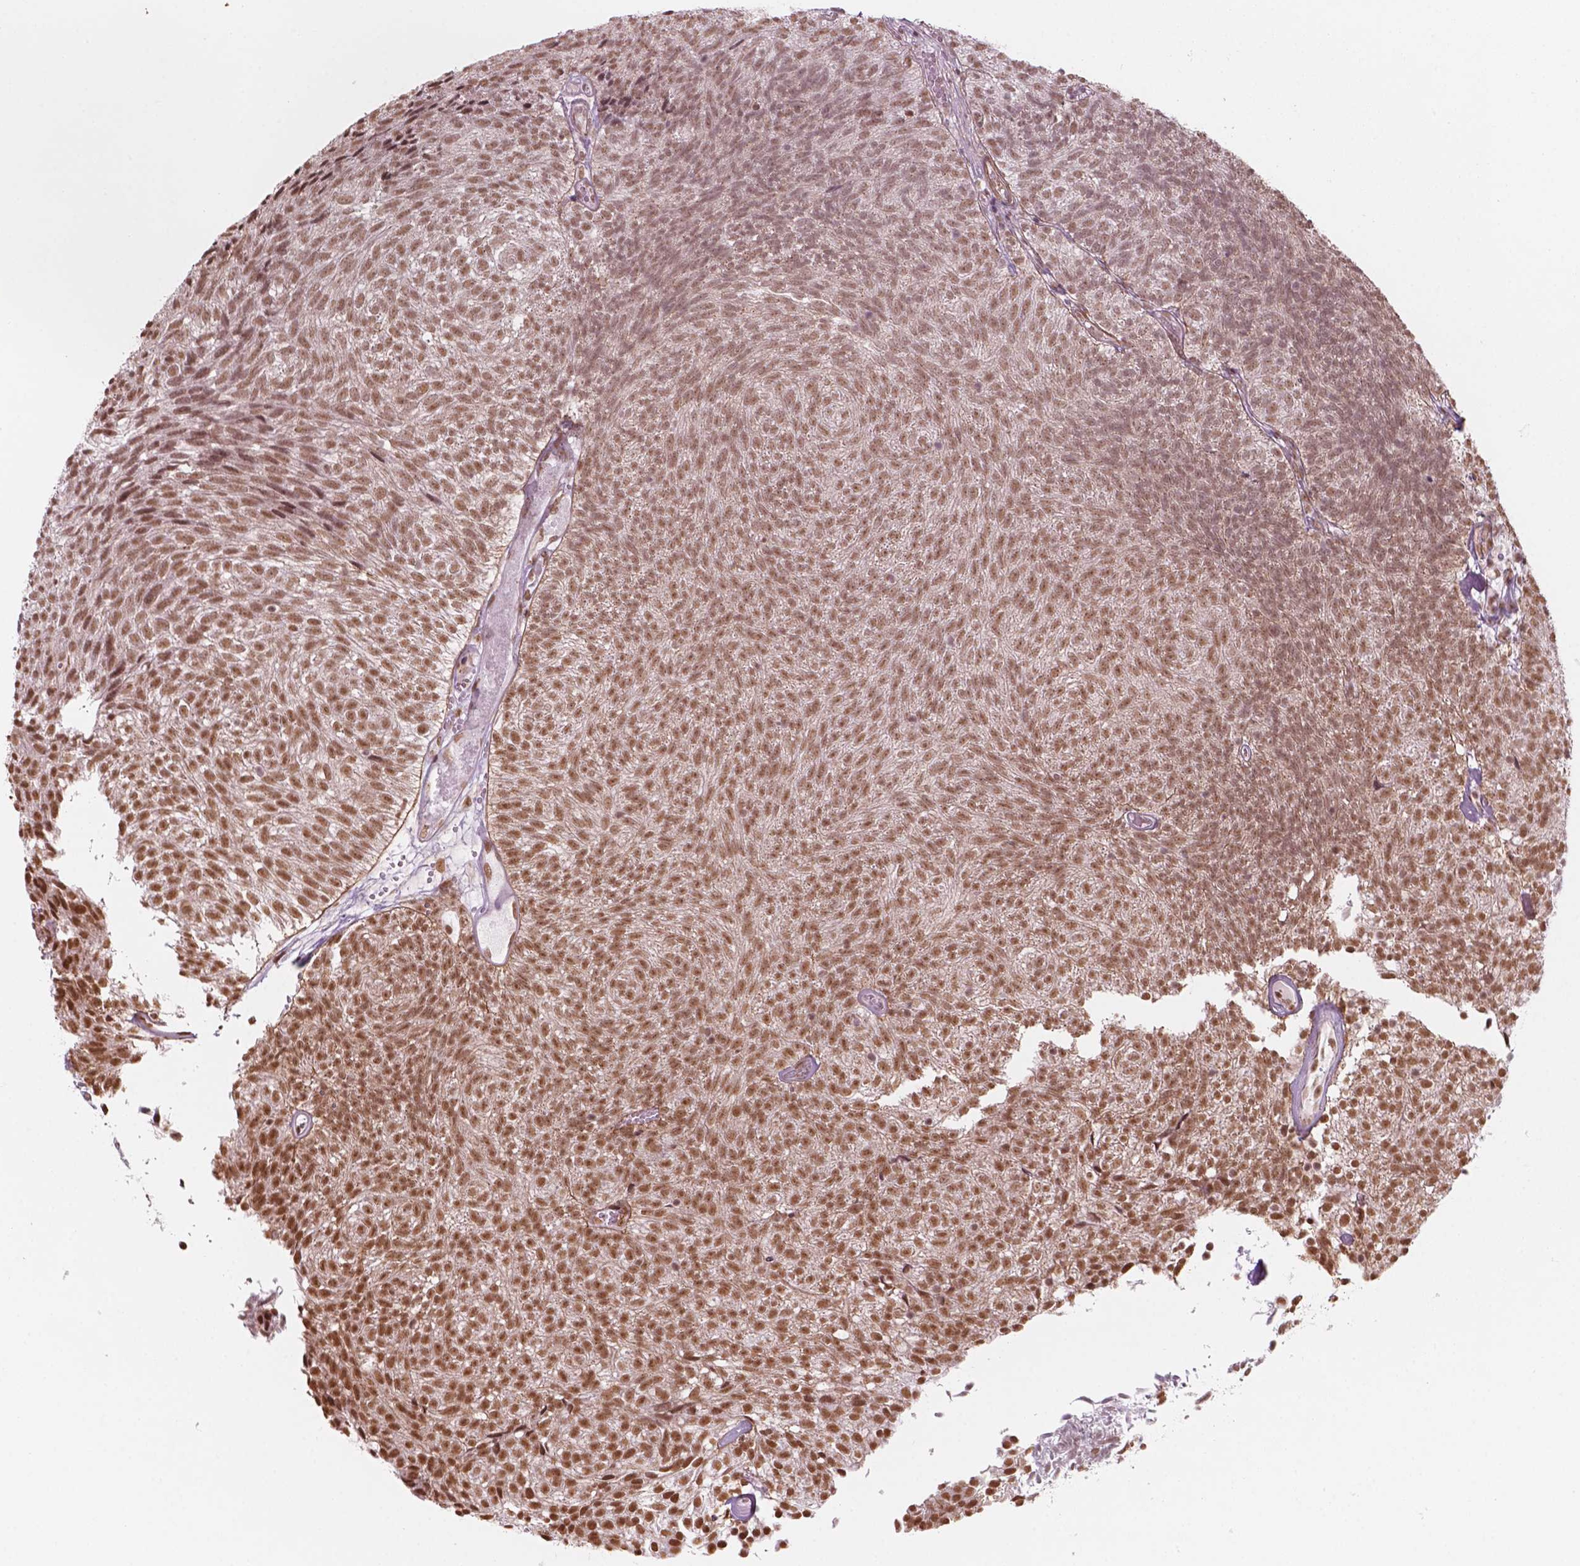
{"staining": {"intensity": "moderate", "quantity": ">75%", "location": "nuclear"}, "tissue": "urothelial cancer", "cell_type": "Tumor cells", "image_type": "cancer", "snomed": [{"axis": "morphology", "description": "Urothelial carcinoma, Low grade"}, {"axis": "topography", "description": "Urinary bladder"}], "caption": "Urothelial cancer stained for a protein (brown) exhibits moderate nuclear positive expression in approximately >75% of tumor cells.", "gene": "GTF3C5", "patient": {"sex": "male", "age": 77}}